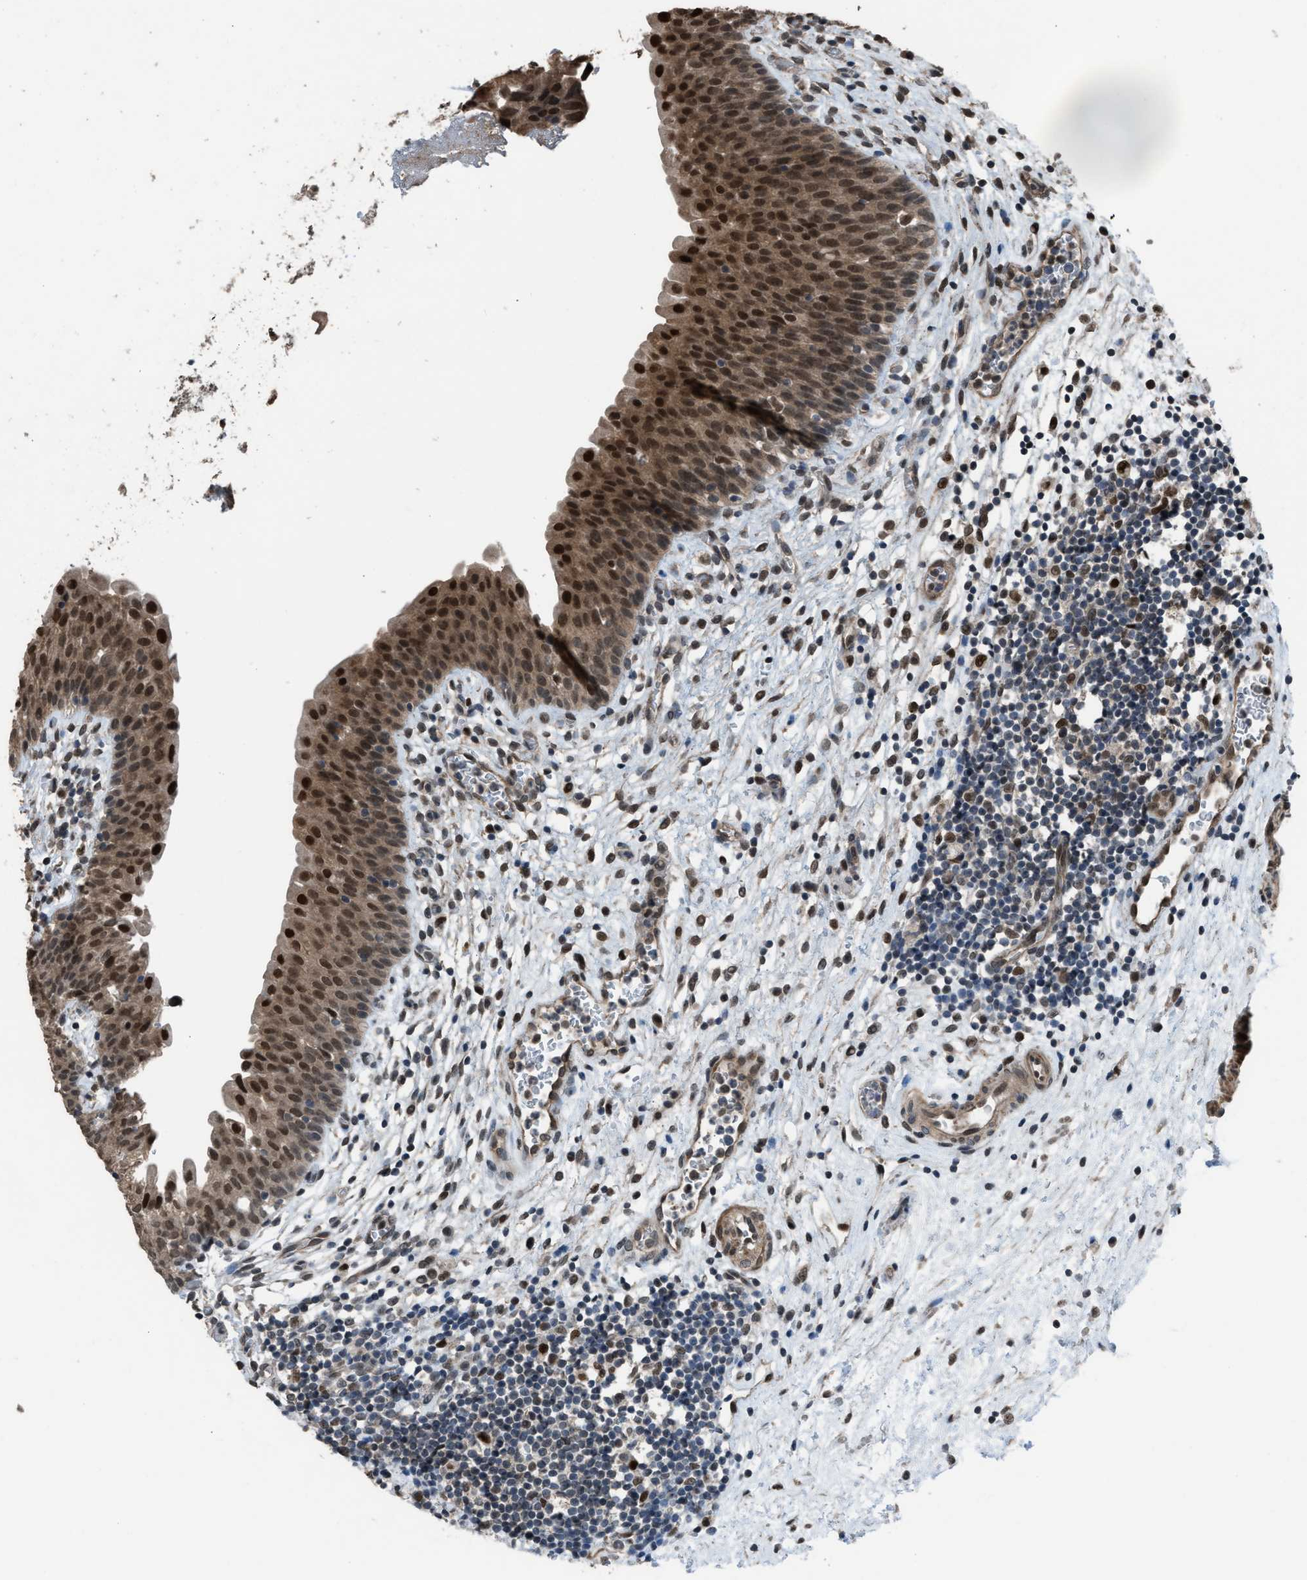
{"staining": {"intensity": "strong", "quantity": ">75%", "location": "cytoplasmic/membranous,nuclear"}, "tissue": "urinary bladder", "cell_type": "Urothelial cells", "image_type": "normal", "snomed": [{"axis": "morphology", "description": "Normal tissue, NOS"}, {"axis": "topography", "description": "Urinary bladder"}], "caption": "Strong cytoplasmic/membranous,nuclear protein staining is appreciated in about >75% of urothelial cells in urinary bladder.", "gene": "KPNA6", "patient": {"sex": "male", "age": 37}}